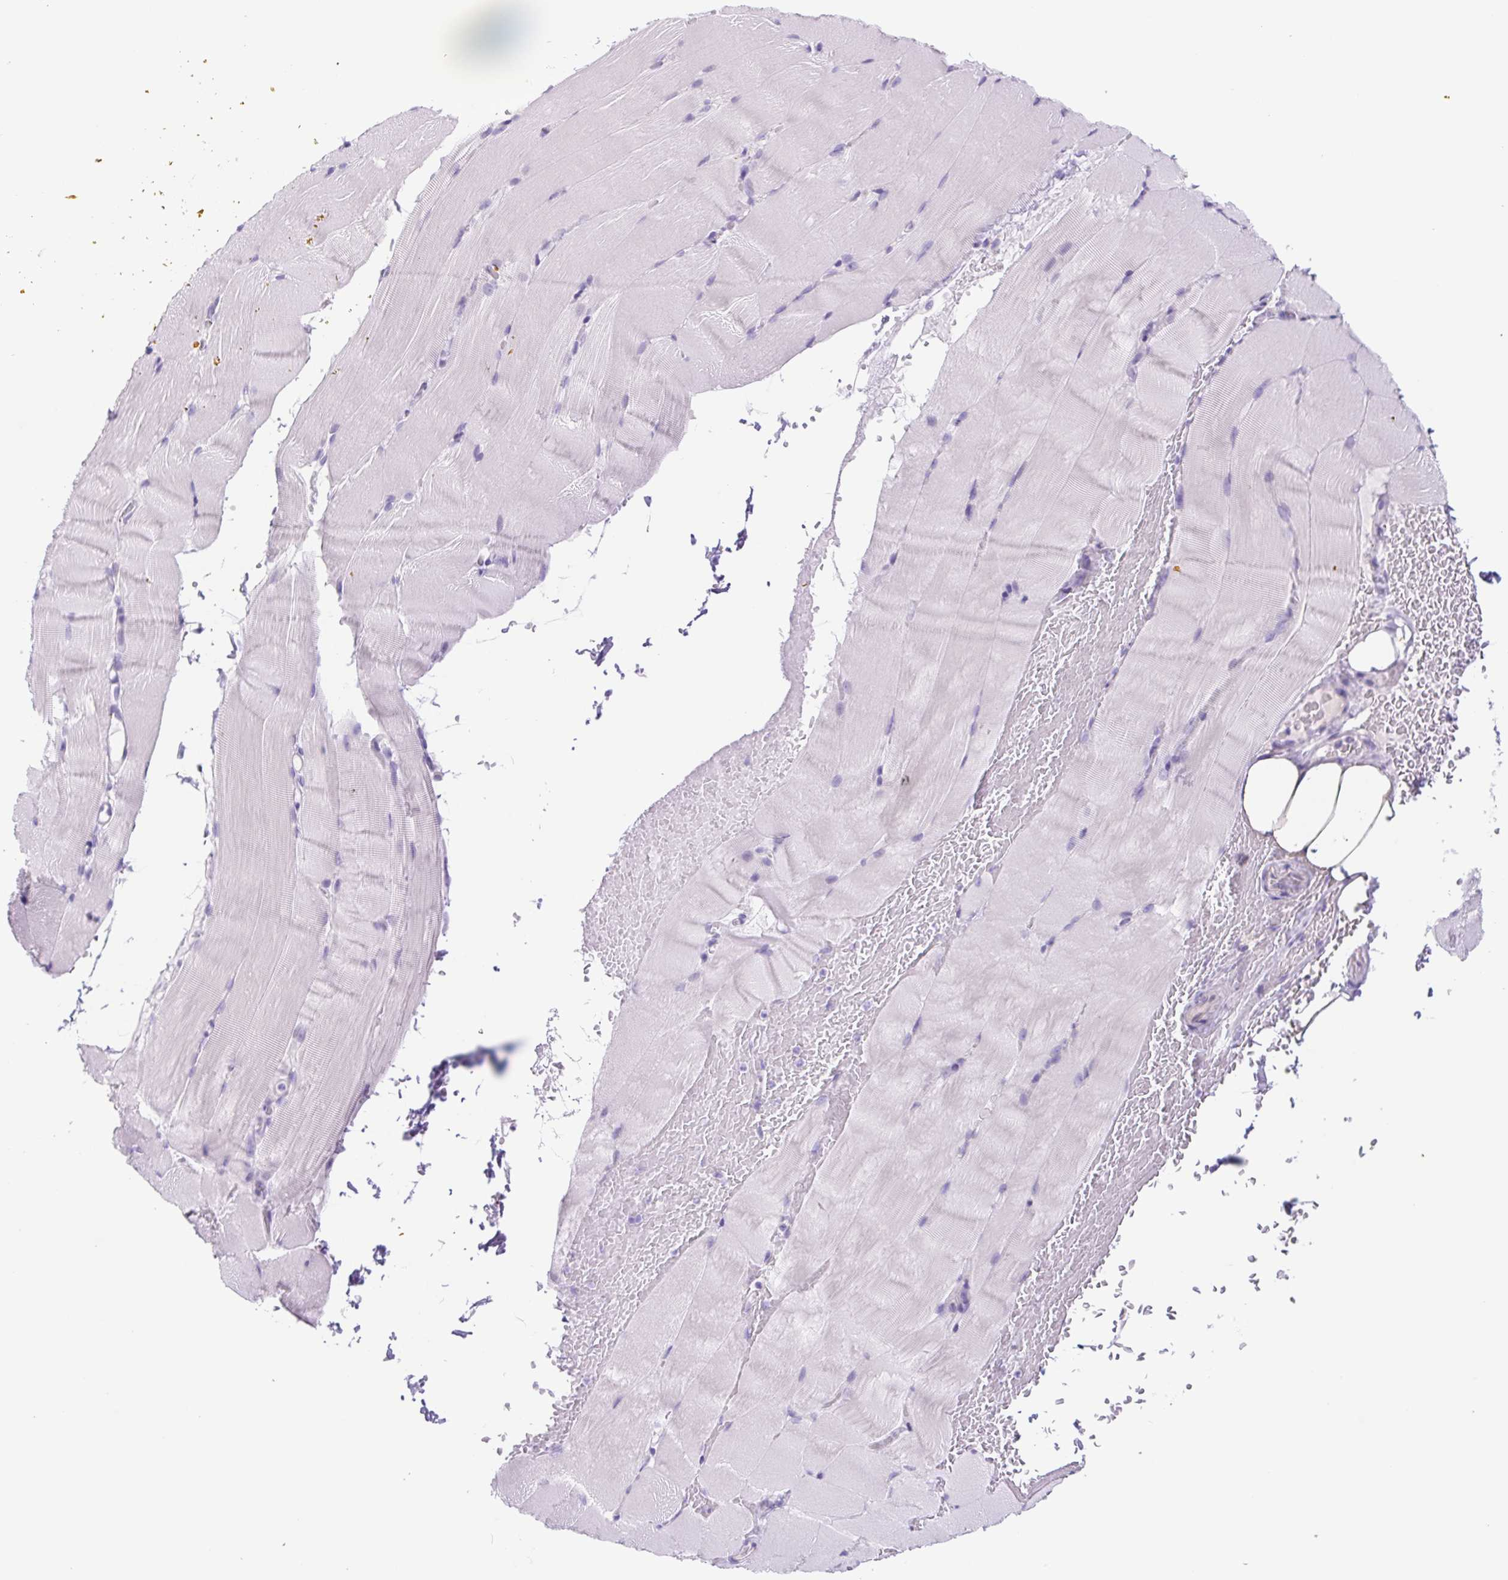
{"staining": {"intensity": "negative", "quantity": "none", "location": "none"}, "tissue": "skeletal muscle", "cell_type": "Myocytes", "image_type": "normal", "snomed": [{"axis": "morphology", "description": "Normal tissue, NOS"}, {"axis": "topography", "description": "Skeletal muscle"}], "caption": "Human skeletal muscle stained for a protein using immunohistochemistry (IHC) displays no staining in myocytes.", "gene": "CYP21A2", "patient": {"sex": "female", "age": 37}}